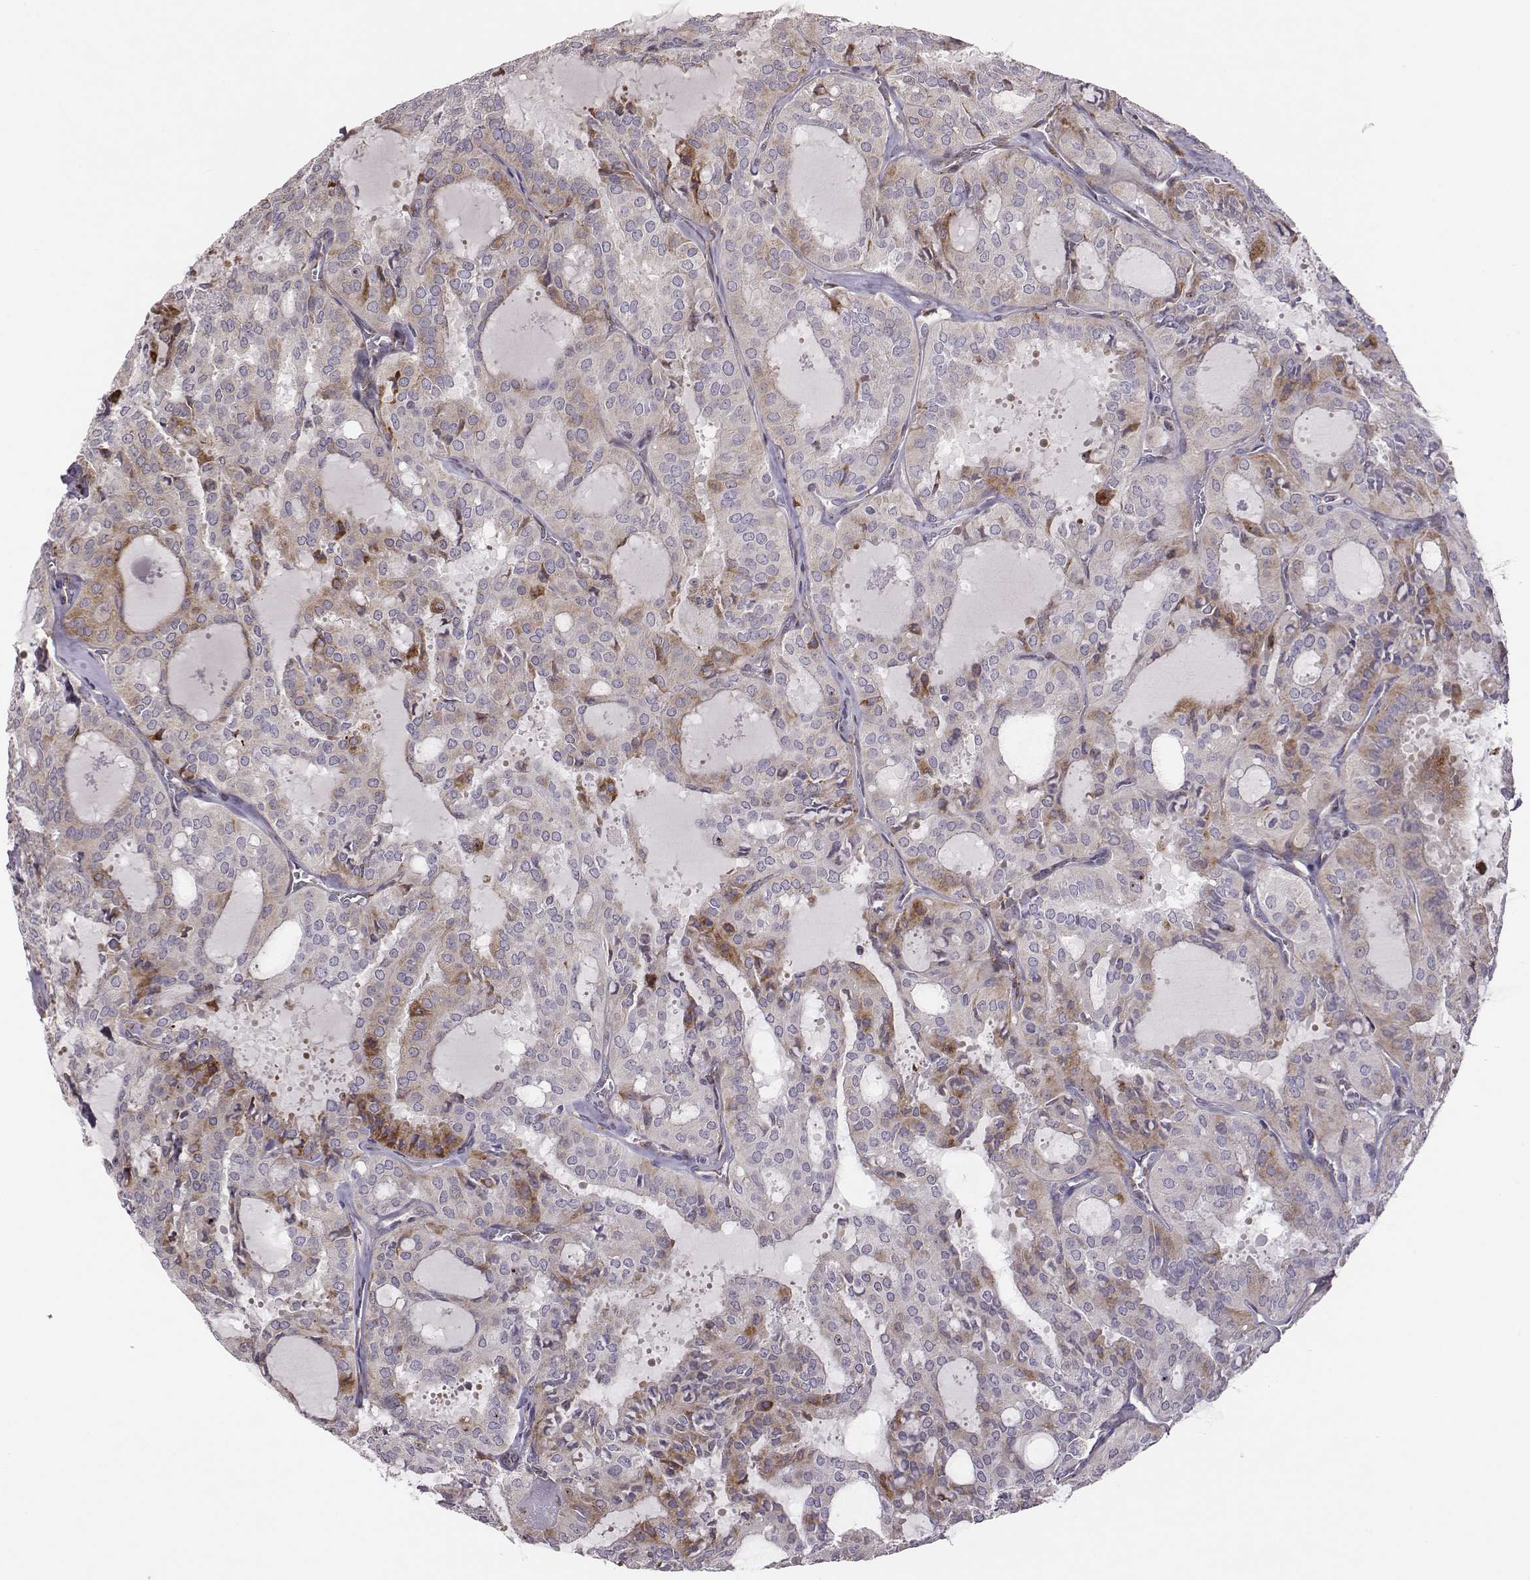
{"staining": {"intensity": "strong", "quantity": "<25%", "location": "cytoplasmic/membranous"}, "tissue": "thyroid cancer", "cell_type": "Tumor cells", "image_type": "cancer", "snomed": [{"axis": "morphology", "description": "Follicular adenoma carcinoma, NOS"}, {"axis": "topography", "description": "Thyroid gland"}], "caption": "Thyroid cancer (follicular adenoma carcinoma) stained for a protein reveals strong cytoplasmic/membranous positivity in tumor cells.", "gene": "SELENOI", "patient": {"sex": "male", "age": 75}}